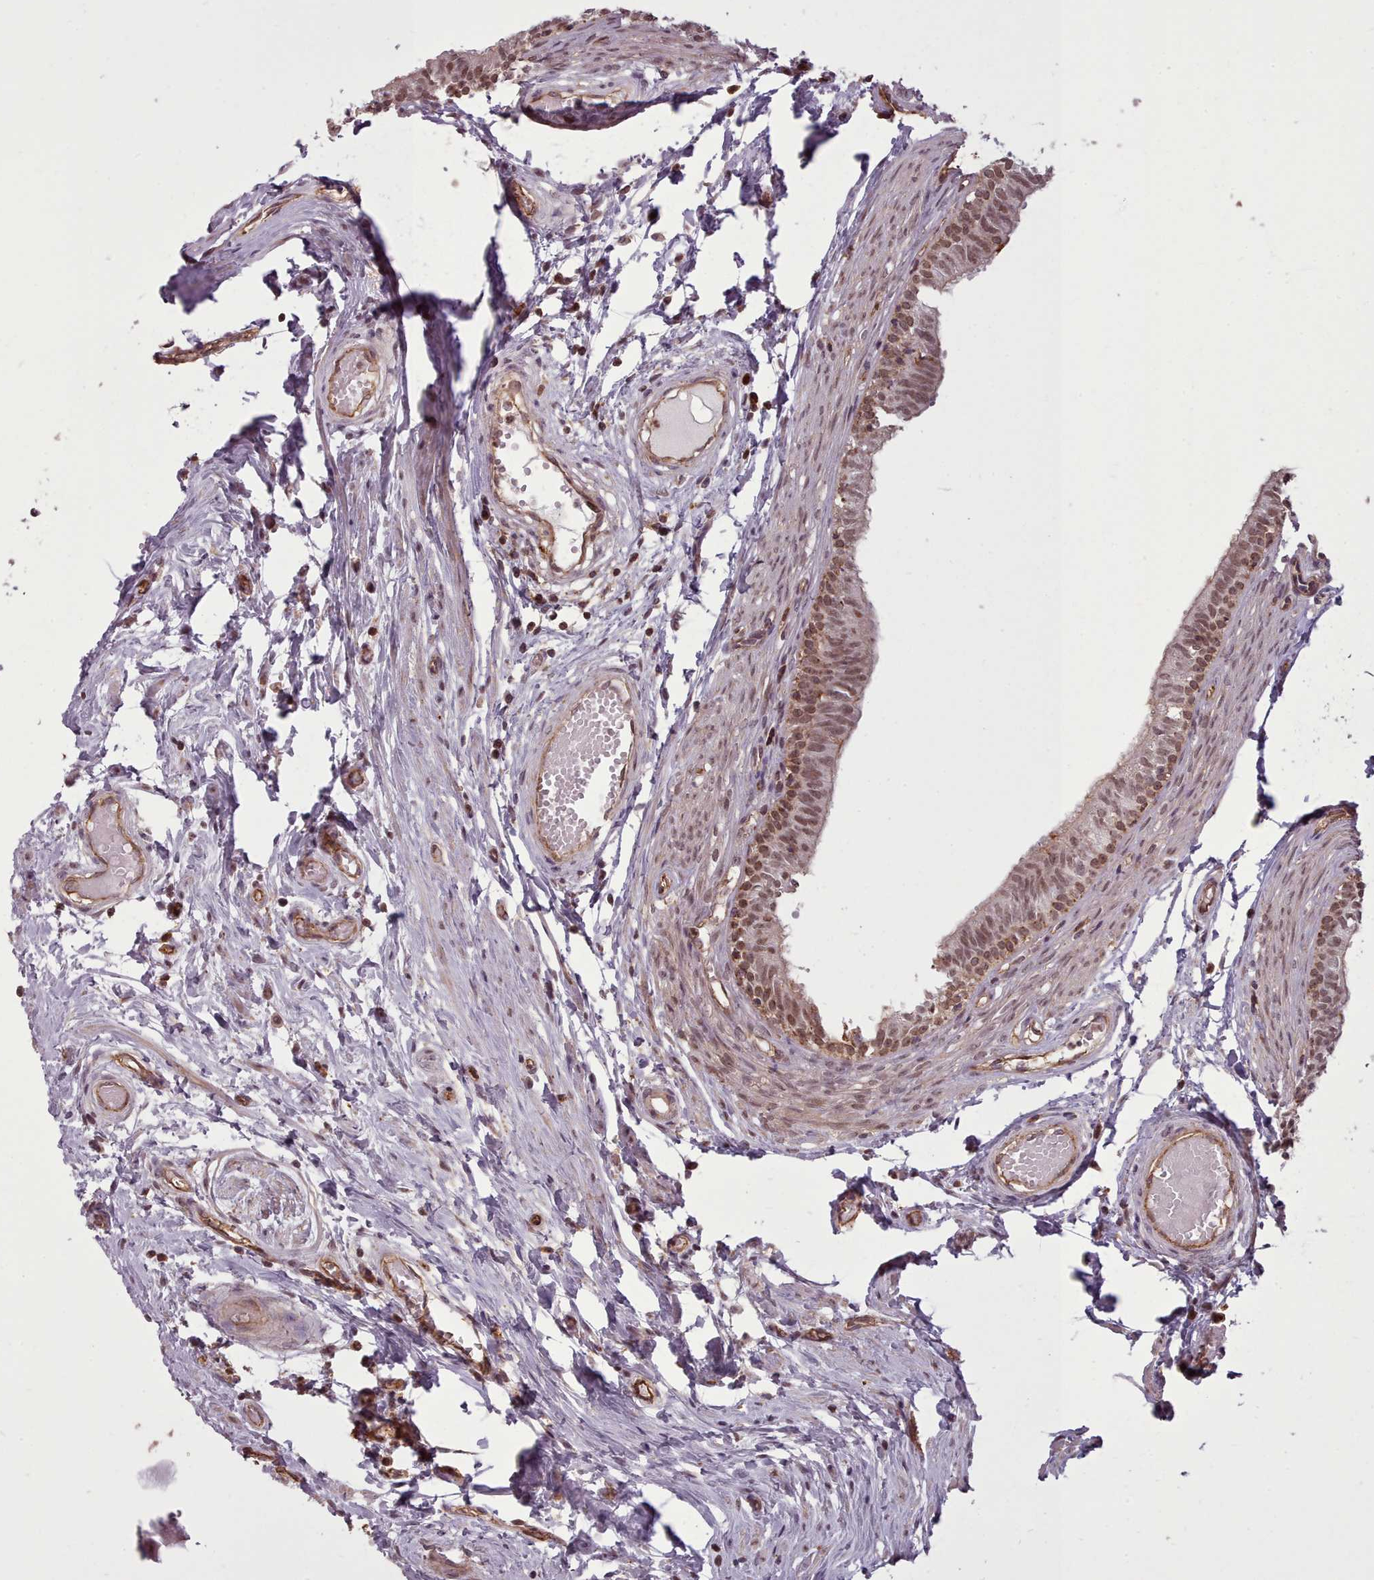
{"staining": {"intensity": "moderate", "quantity": "25%-75%", "location": "nuclear"}, "tissue": "epididymis", "cell_type": "Glandular cells", "image_type": "normal", "snomed": [{"axis": "morphology", "description": "Normal tissue, NOS"}, {"axis": "topography", "description": "Epididymis, spermatic cord, NOS"}], "caption": "Immunohistochemical staining of normal human epididymis demonstrates medium levels of moderate nuclear positivity in approximately 25%-75% of glandular cells. The staining was performed using DAB, with brown indicating positive protein expression. Nuclei are stained blue with hematoxylin.", "gene": "ZMYM4", "patient": {"sex": "male", "age": 22}}